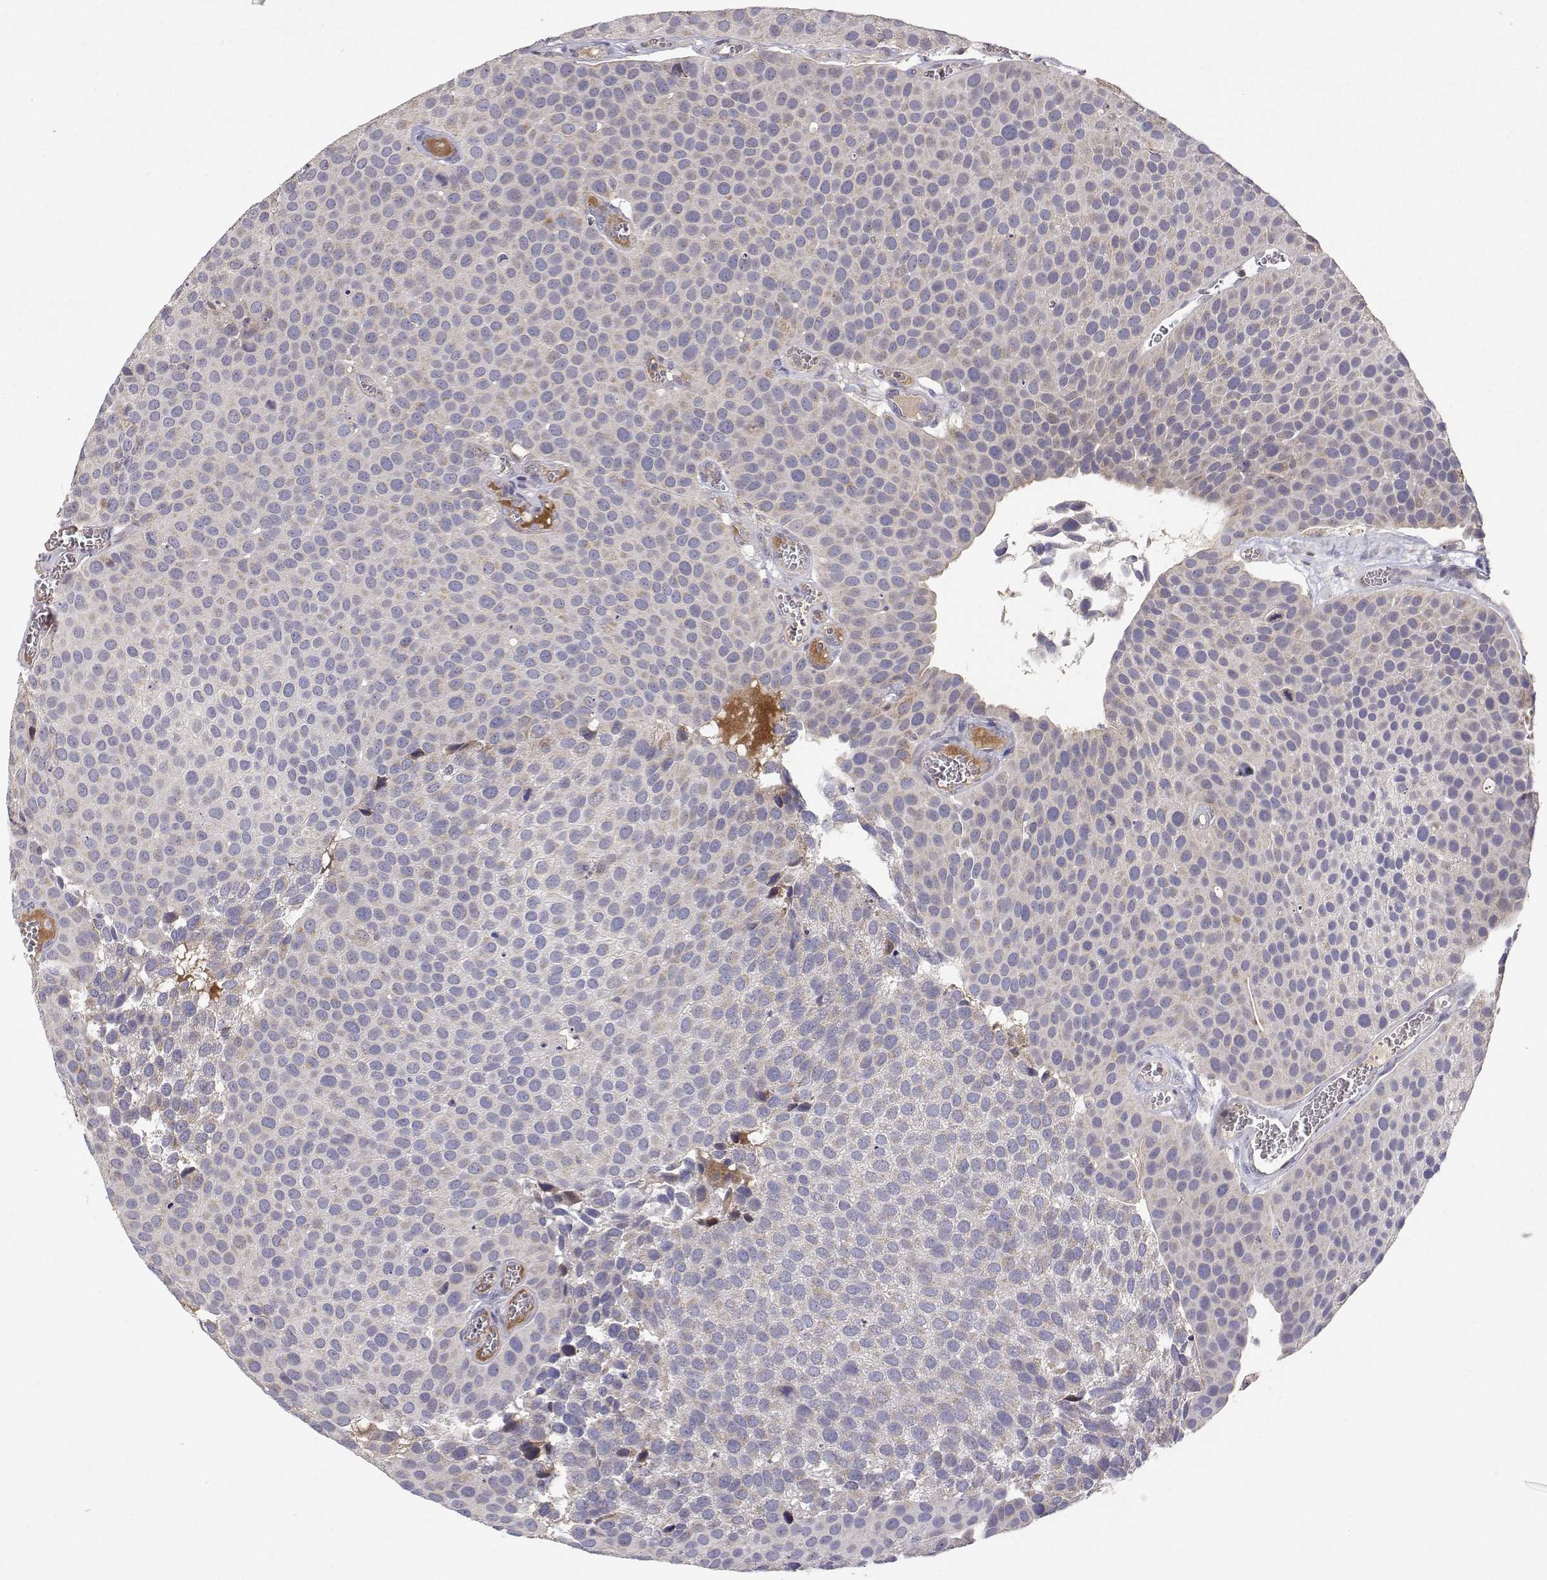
{"staining": {"intensity": "weak", "quantity": "<25%", "location": "cytoplasmic/membranous"}, "tissue": "urothelial cancer", "cell_type": "Tumor cells", "image_type": "cancer", "snomed": [{"axis": "morphology", "description": "Urothelial carcinoma, Low grade"}, {"axis": "topography", "description": "Urinary bladder"}], "caption": "A high-resolution image shows immunohistochemistry staining of urothelial carcinoma (low-grade), which reveals no significant staining in tumor cells.", "gene": "MRPL3", "patient": {"sex": "female", "age": 69}}